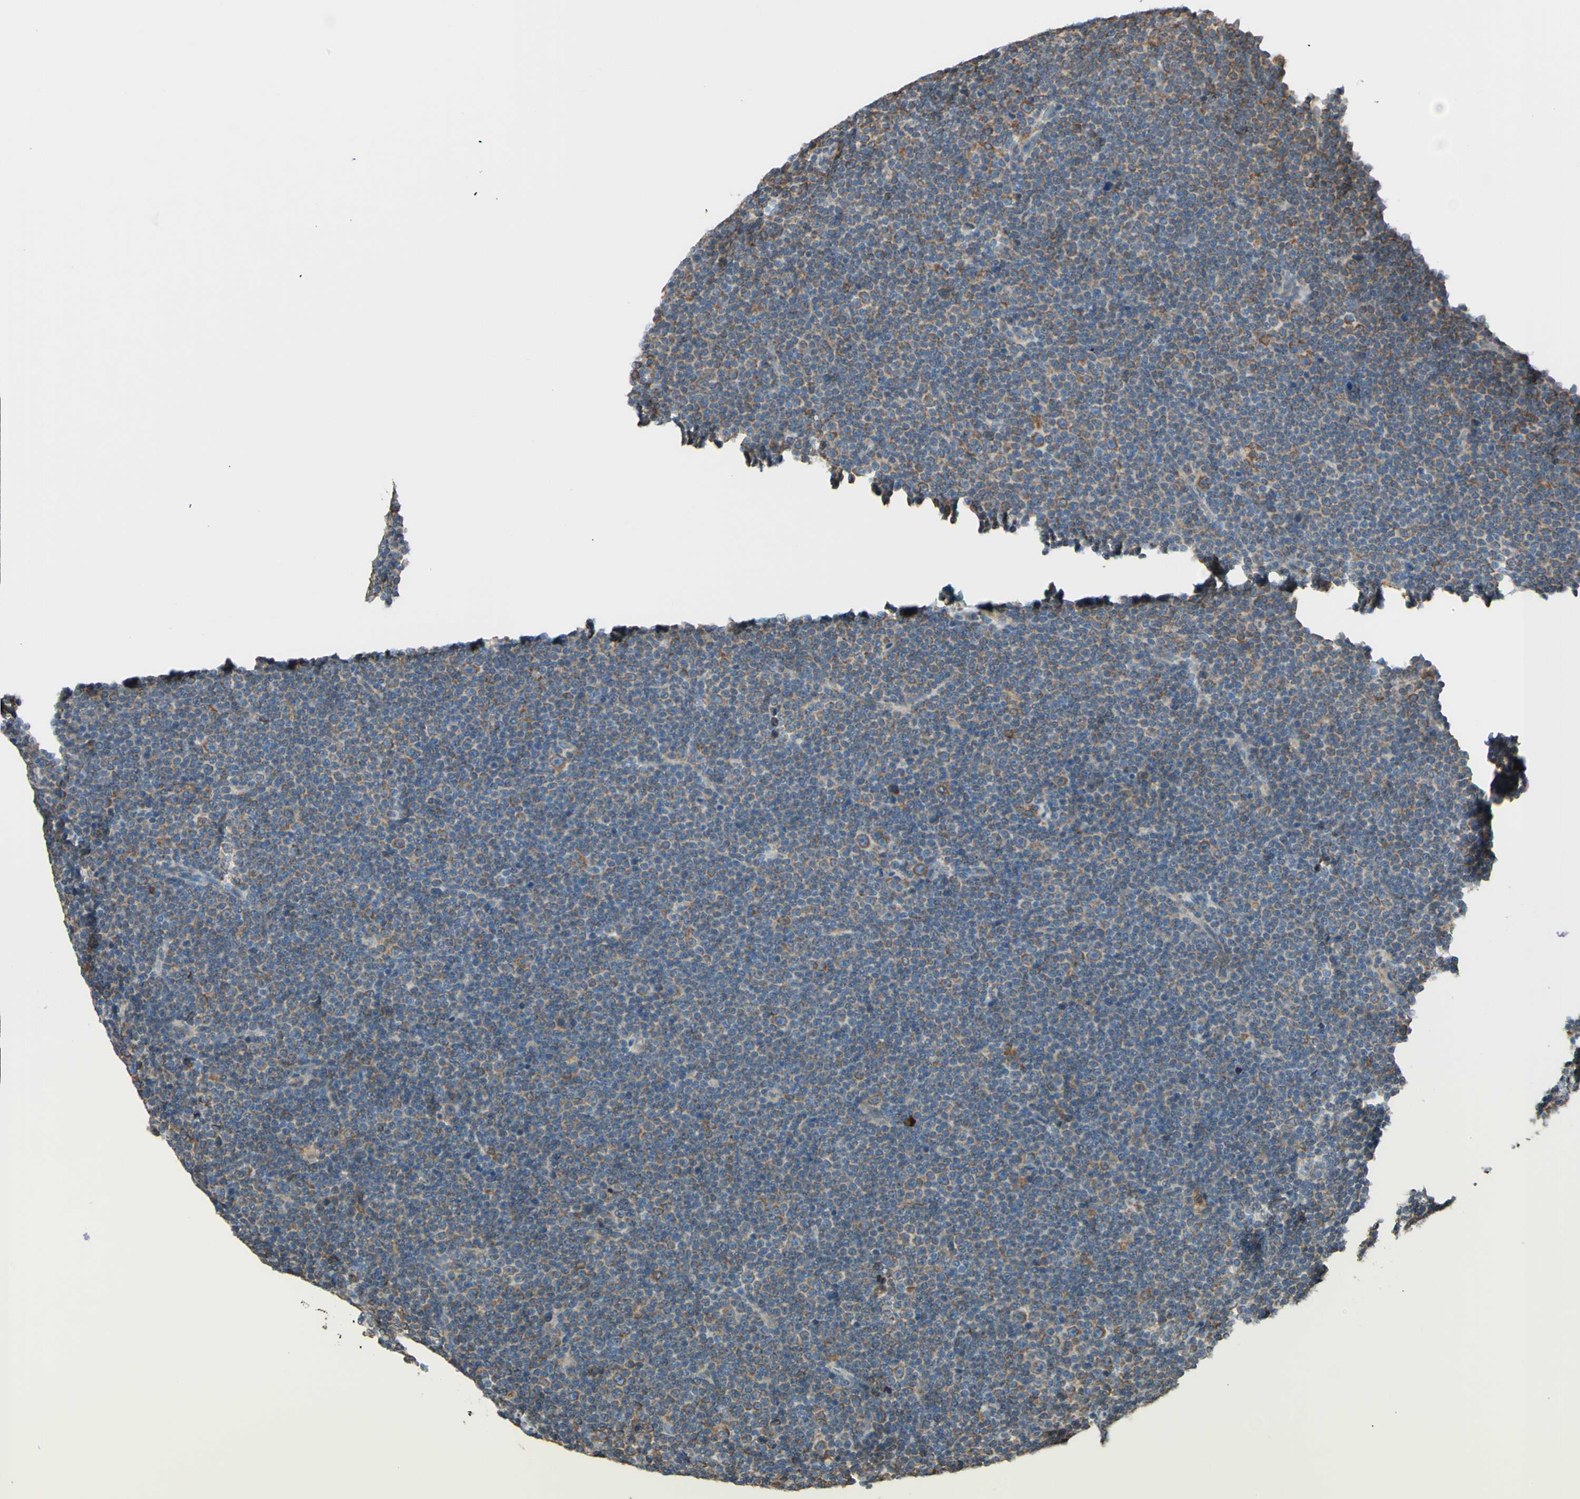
{"staining": {"intensity": "moderate", "quantity": ">75%", "location": "cytoplasmic/membranous"}, "tissue": "lymphoma", "cell_type": "Tumor cells", "image_type": "cancer", "snomed": [{"axis": "morphology", "description": "Malignant lymphoma, non-Hodgkin's type, Low grade"}, {"axis": "topography", "description": "Lymph node"}], "caption": "Immunohistochemical staining of lymphoma shows medium levels of moderate cytoplasmic/membranous protein staining in about >75% of tumor cells.", "gene": "DNAJB11", "patient": {"sex": "female", "age": 67}}